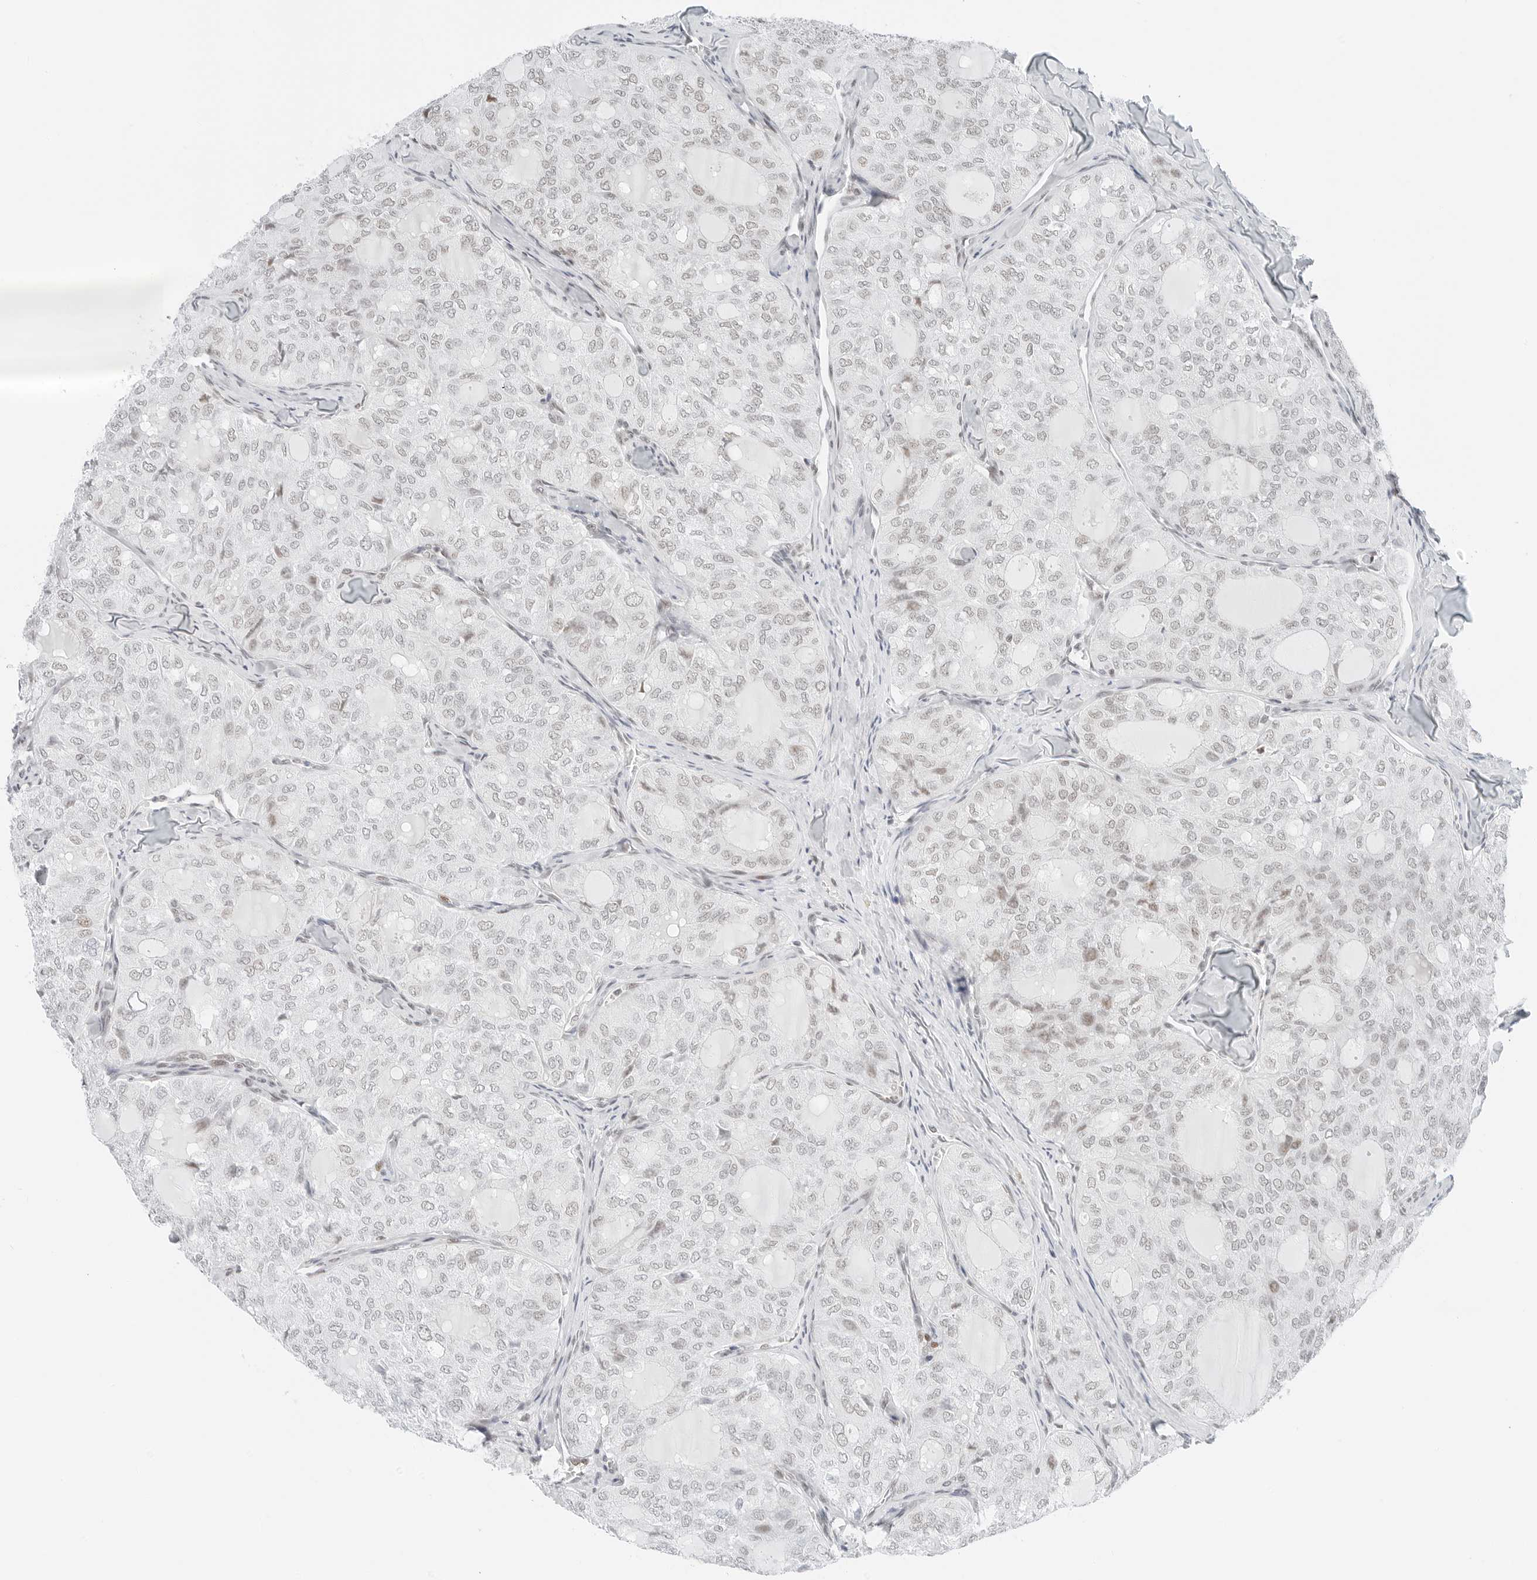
{"staining": {"intensity": "weak", "quantity": "<25%", "location": "nuclear"}, "tissue": "thyroid cancer", "cell_type": "Tumor cells", "image_type": "cancer", "snomed": [{"axis": "morphology", "description": "Follicular adenoma carcinoma, NOS"}, {"axis": "topography", "description": "Thyroid gland"}], "caption": "DAB immunohistochemical staining of human thyroid cancer (follicular adenoma carcinoma) displays no significant positivity in tumor cells. (DAB immunohistochemistry (IHC), high magnification).", "gene": "CRTC2", "patient": {"sex": "male", "age": 75}}